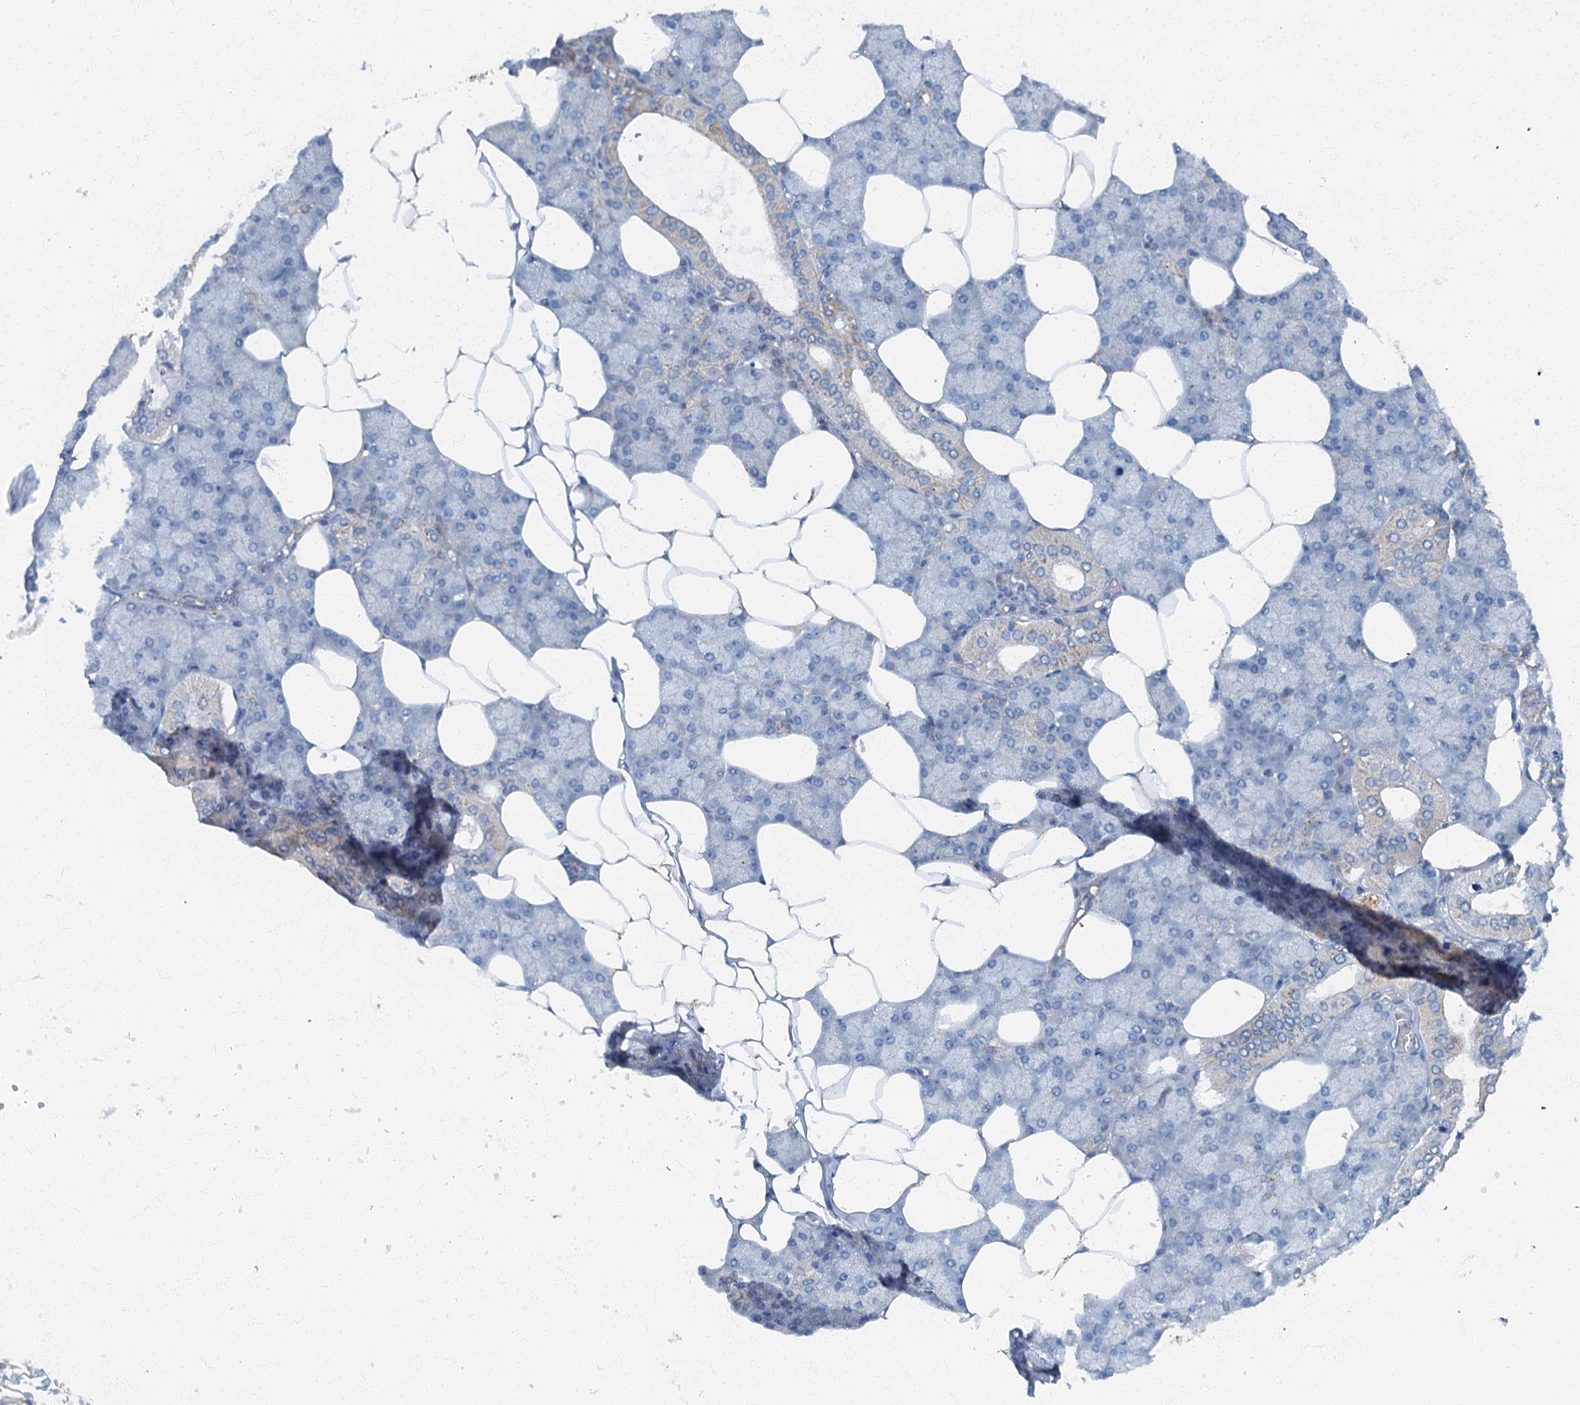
{"staining": {"intensity": "negative", "quantity": "none", "location": "none"}, "tissue": "salivary gland", "cell_type": "Glandular cells", "image_type": "normal", "snomed": [{"axis": "morphology", "description": "Normal tissue, NOS"}, {"axis": "topography", "description": "Salivary gland"}], "caption": "Salivary gland was stained to show a protein in brown. There is no significant positivity in glandular cells. (DAB IHC visualized using brightfield microscopy, high magnification).", "gene": "ARL11", "patient": {"sex": "male", "age": 62}}